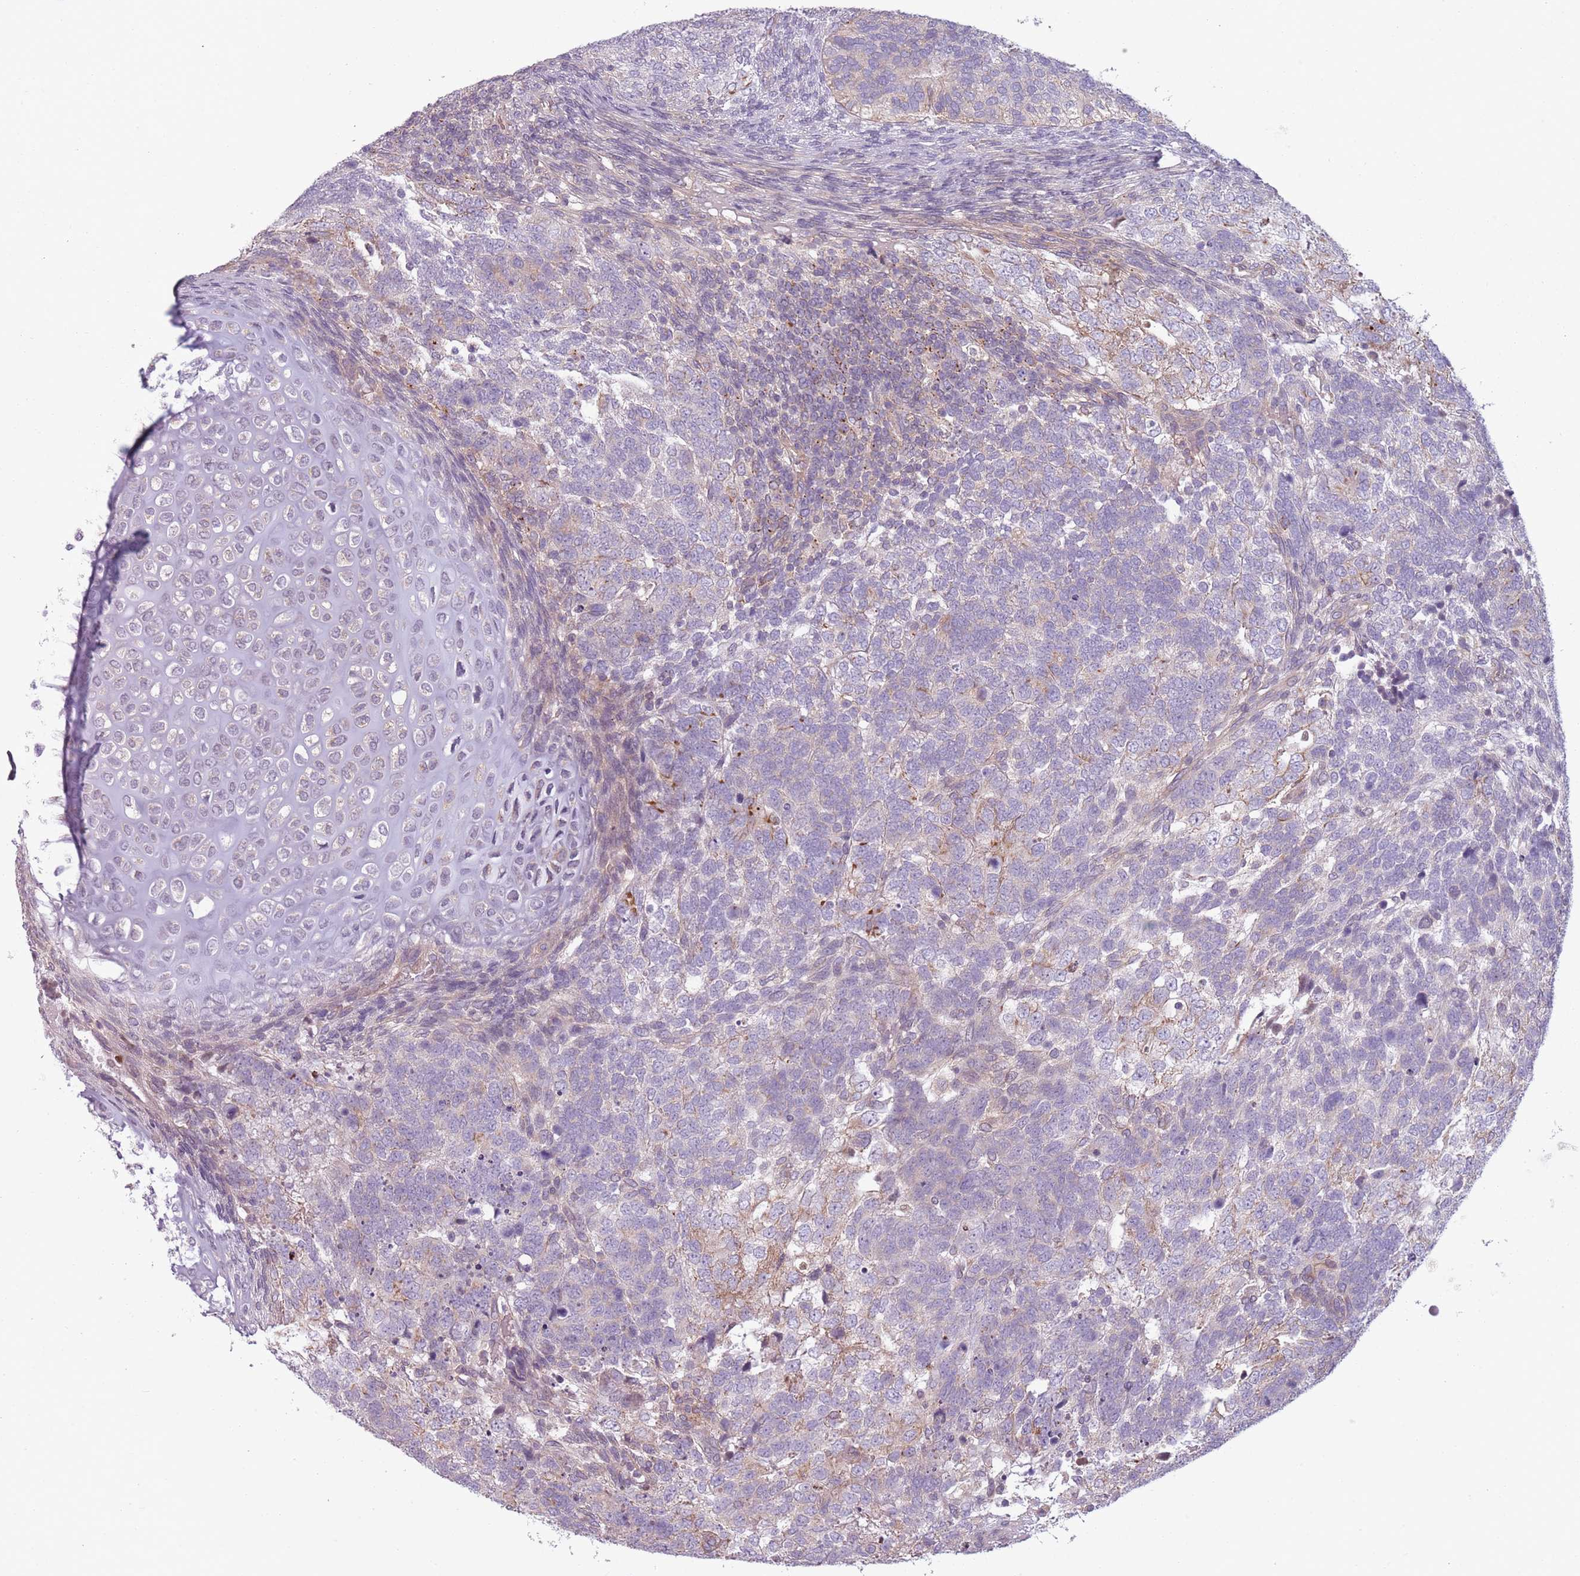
{"staining": {"intensity": "weak", "quantity": "<25%", "location": "cytoplasmic/membranous"}, "tissue": "testis cancer", "cell_type": "Tumor cells", "image_type": "cancer", "snomed": [{"axis": "morphology", "description": "Carcinoma, Embryonal, NOS"}, {"axis": "topography", "description": "Testis"}], "caption": "Histopathology image shows no protein expression in tumor cells of testis embryonal carcinoma tissue.", "gene": "TLCD2", "patient": {"sex": "male", "age": 23}}